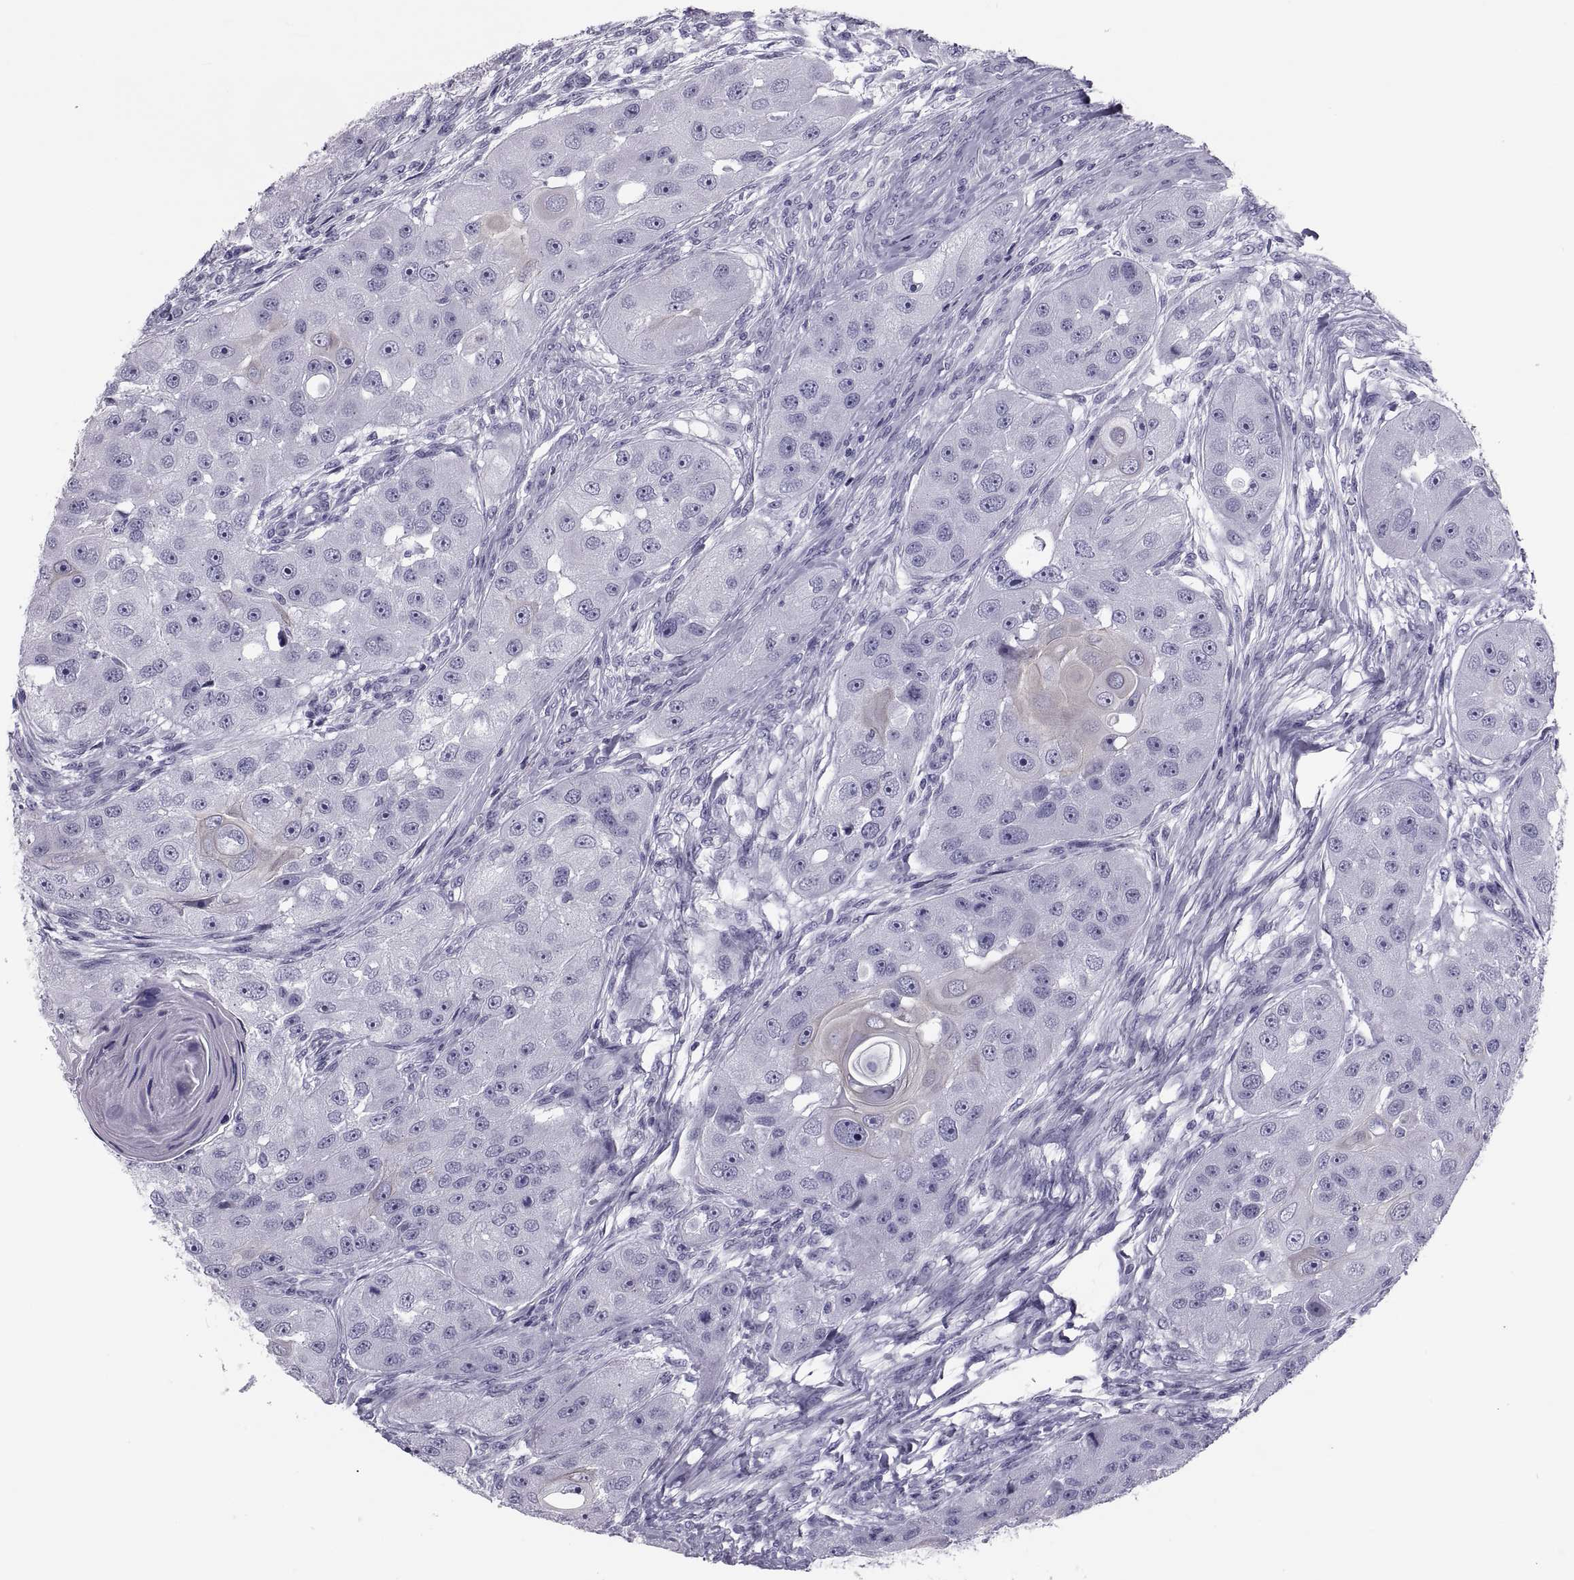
{"staining": {"intensity": "negative", "quantity": "none", "location": "none"}, "tissue": "head and neck cancer", "cell_type": "Tumor cells", "image_type": "cancer", "snomed": [{"axis": "morphology", "description": "Squamous cell carcinoma, NOS"}, {"axis": "topography", "description": "Head-Neck"}], "caption": "Head and neck cancer (squamous cell carcinoma) was stained to show a protein in brown. There is no significant staining in tumor cells. (DAB (3,3'-diaminobenzidine) immunohistochemistry (IHC) with hematoxylin counter stain).", "gene": "CRISP1", "patient": {"sex": "male", "age": 51}}